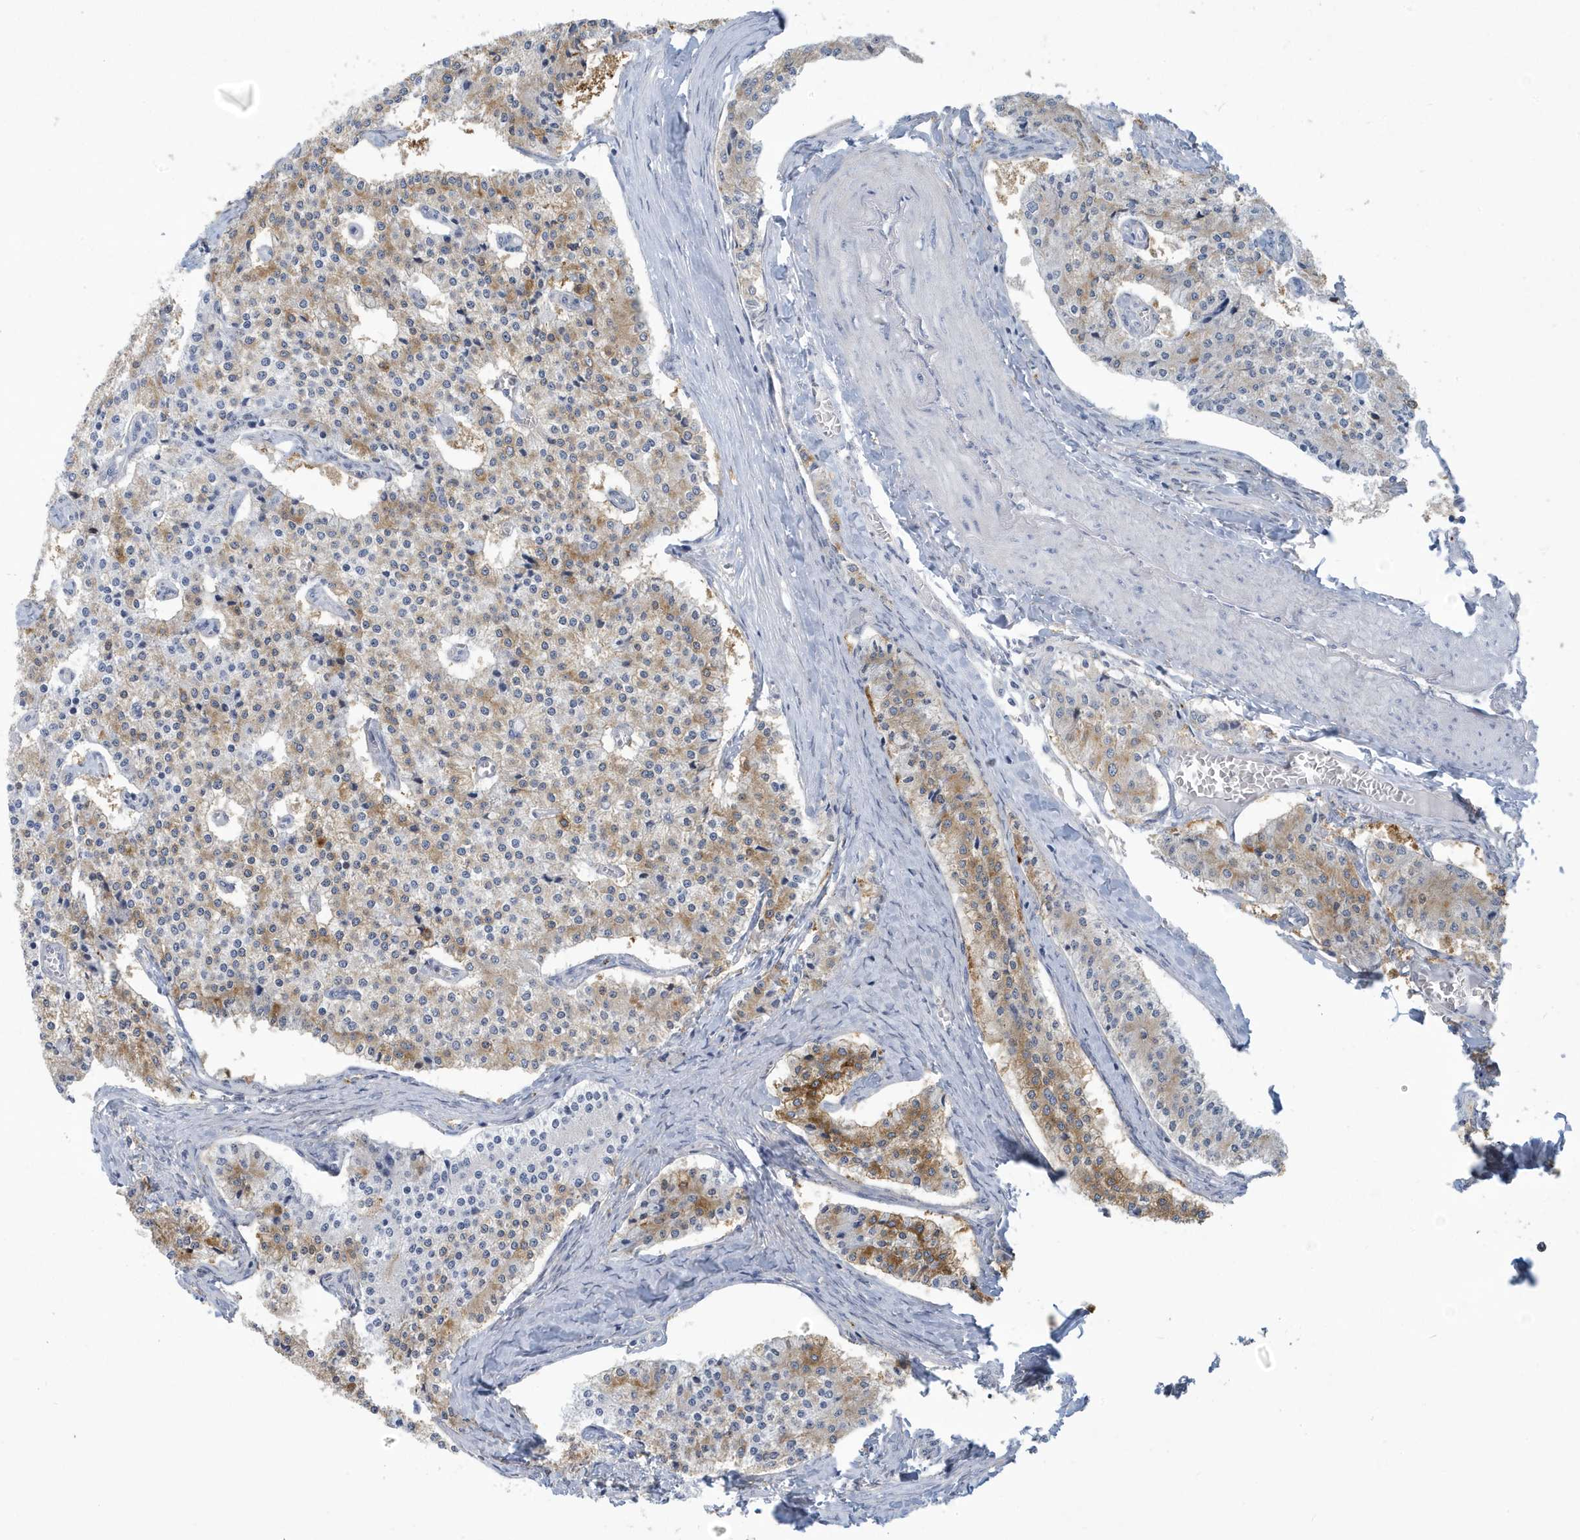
{"staining": {"intensity": "moderate", "quantity": "<25%", "location": "cytoplasmic/membranous"}, "tissue": "carcinoid", "cell_type": "Tumor cells", "image_type": "cancer", "snomed": [{"axis": "morphology", "description": "Carcinoid, malignant, NOS"}, {"axis": "topography", "description": "Colon"}], "caption": "A photomicrograph of human malignant carcinoid stained for a protein displays moderate cytoplasmic/membranous brown staining in tumor cells.", "gene": "VTA1", "patient": {"sex": "female", "age": 52}}